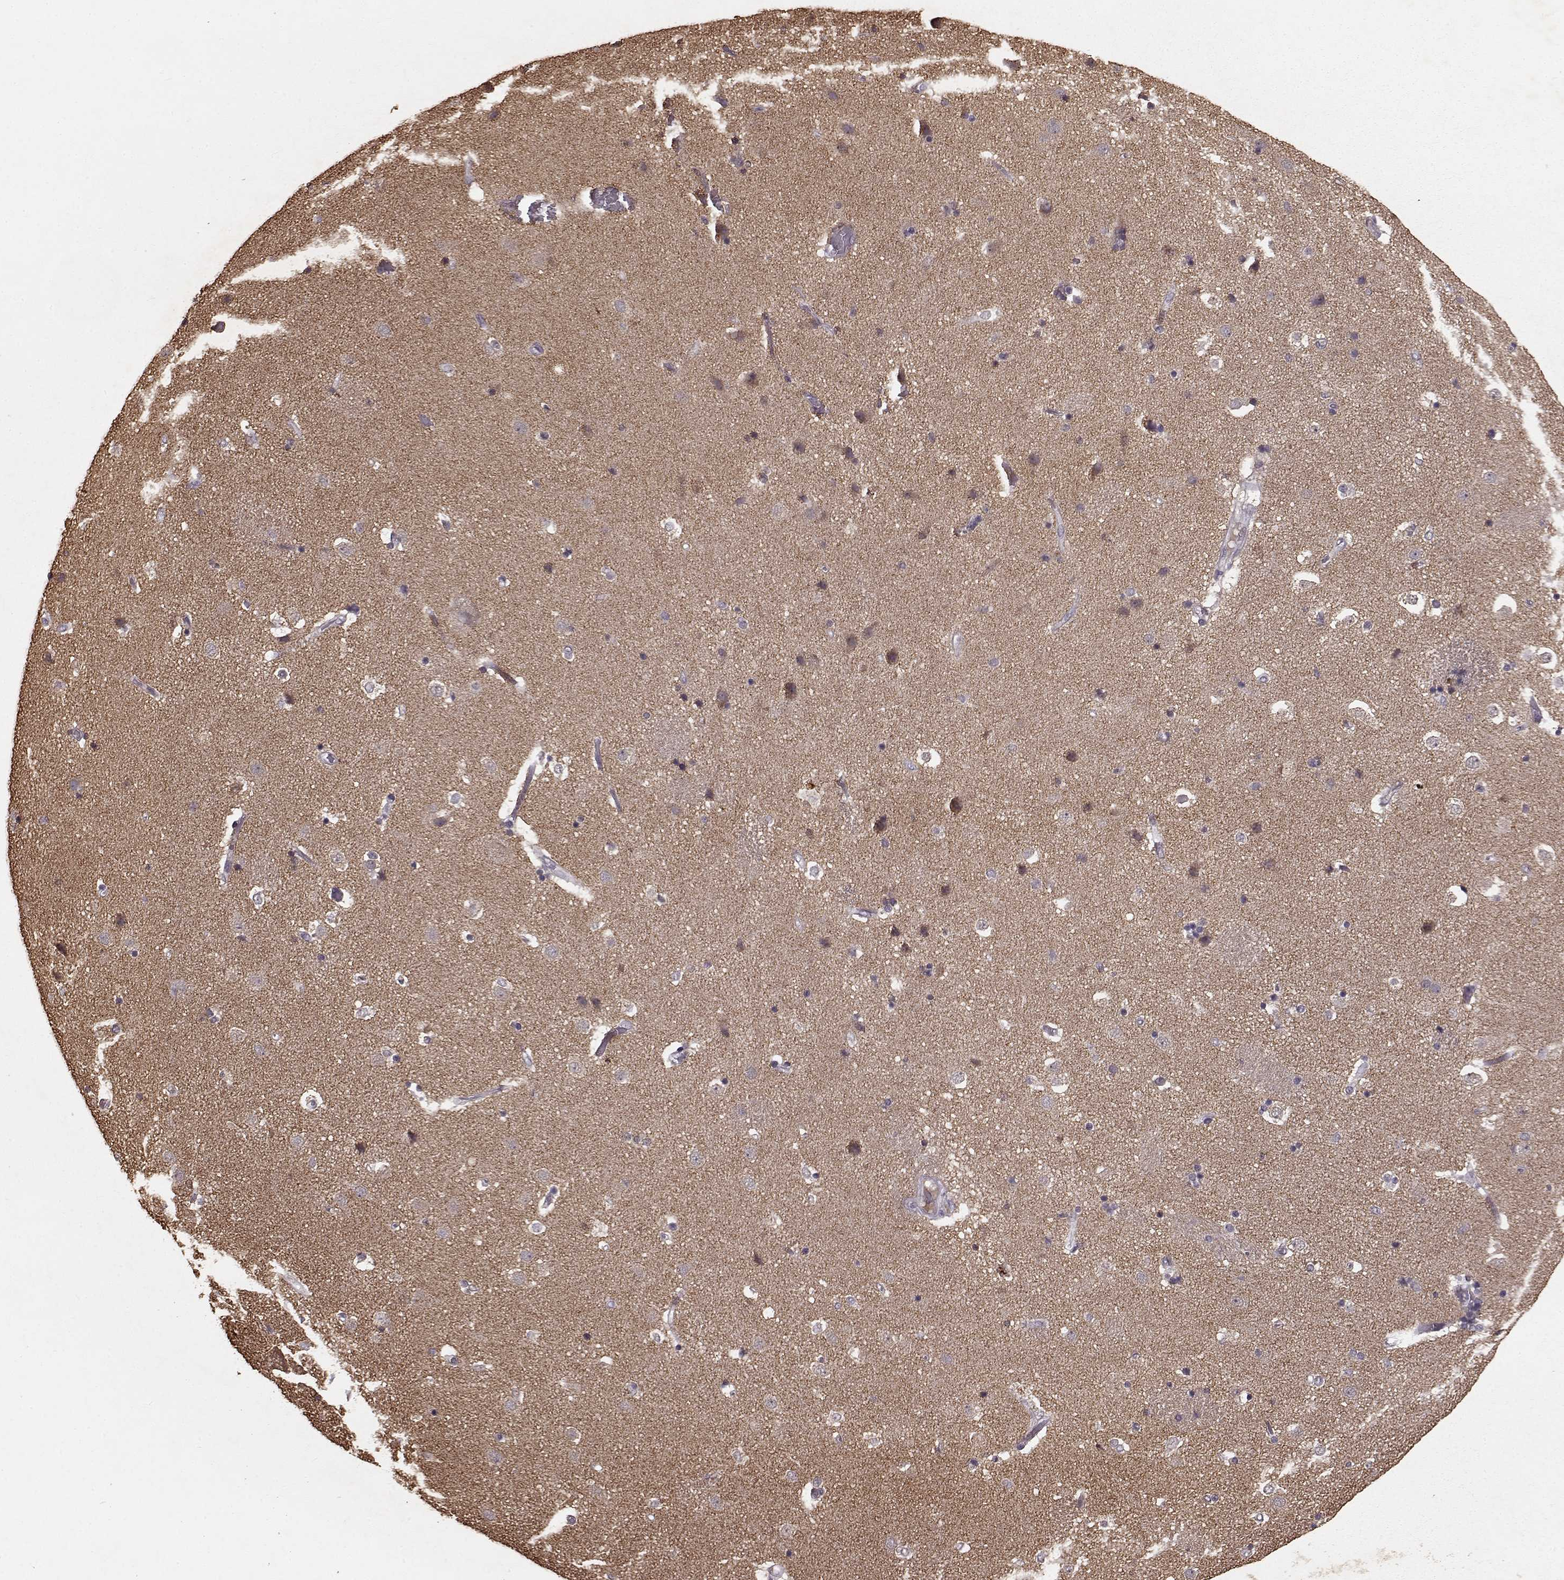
{"staining": {"intensity": "weak", "quantity": "25%-75%", "location": "cytoplasmic/membranous"}, "tissue": "caudate", "cell_type": "Glial cells", "image_type": "normal", "snomed": [{"axis": "morphology", "description": "Normal tissue, NOS"}, {"axis": "topography", "description": "Lateral ventricle wall"}], "caption": "A low amount of weak cytoplasmic/membranous positivity is appreciated in approximately 25%-75% of glial cells in unremarkable caudate. (Stains: DAB (3,3'-diaminobenzidine) in brown, nuclei in blue, Microscopy: brightfield microscopy at high magnification).", "gene": "FRRS1L", "patient": {"sex": "female", "age": 71}}